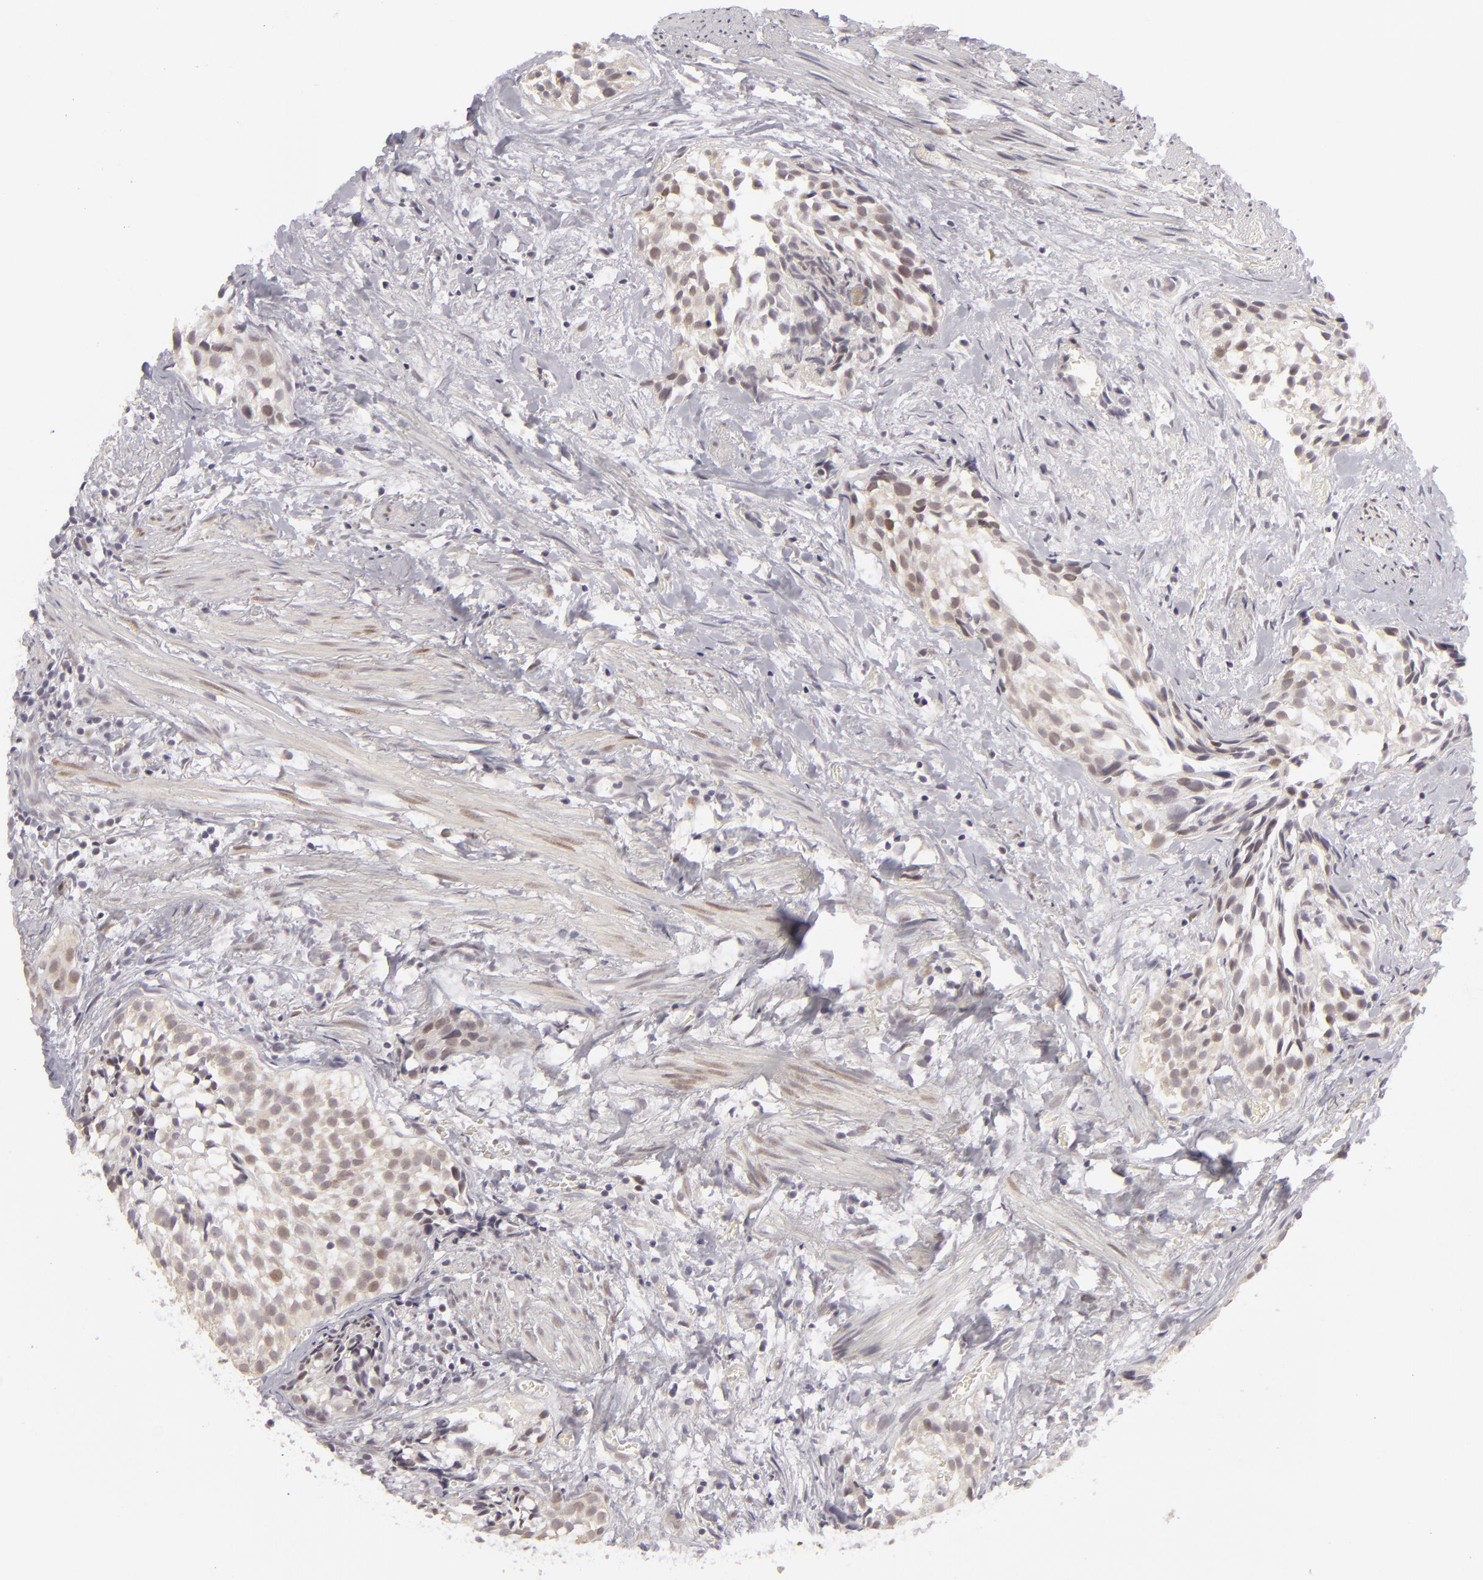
{"staining": {"intensity": "weak", "quantity": "25%-75%", "location": "nuclear"}, "tissue": "urothelial cancer", "cell_type": "Tumor cells", "image_type": "cancer", "snomed": [{"axis": "morphology", "description": "Urothelial carcinoma, High grade"}, {"axis": "topography", "description": "Urinary bladder"}], "caption": "Protein staining demonstrates weak nuclear expression in about 25%-75% of tumor cells in urothelial cancer.", "gene": "SIX1", "patient": {"sex": "female", "age": 78}}